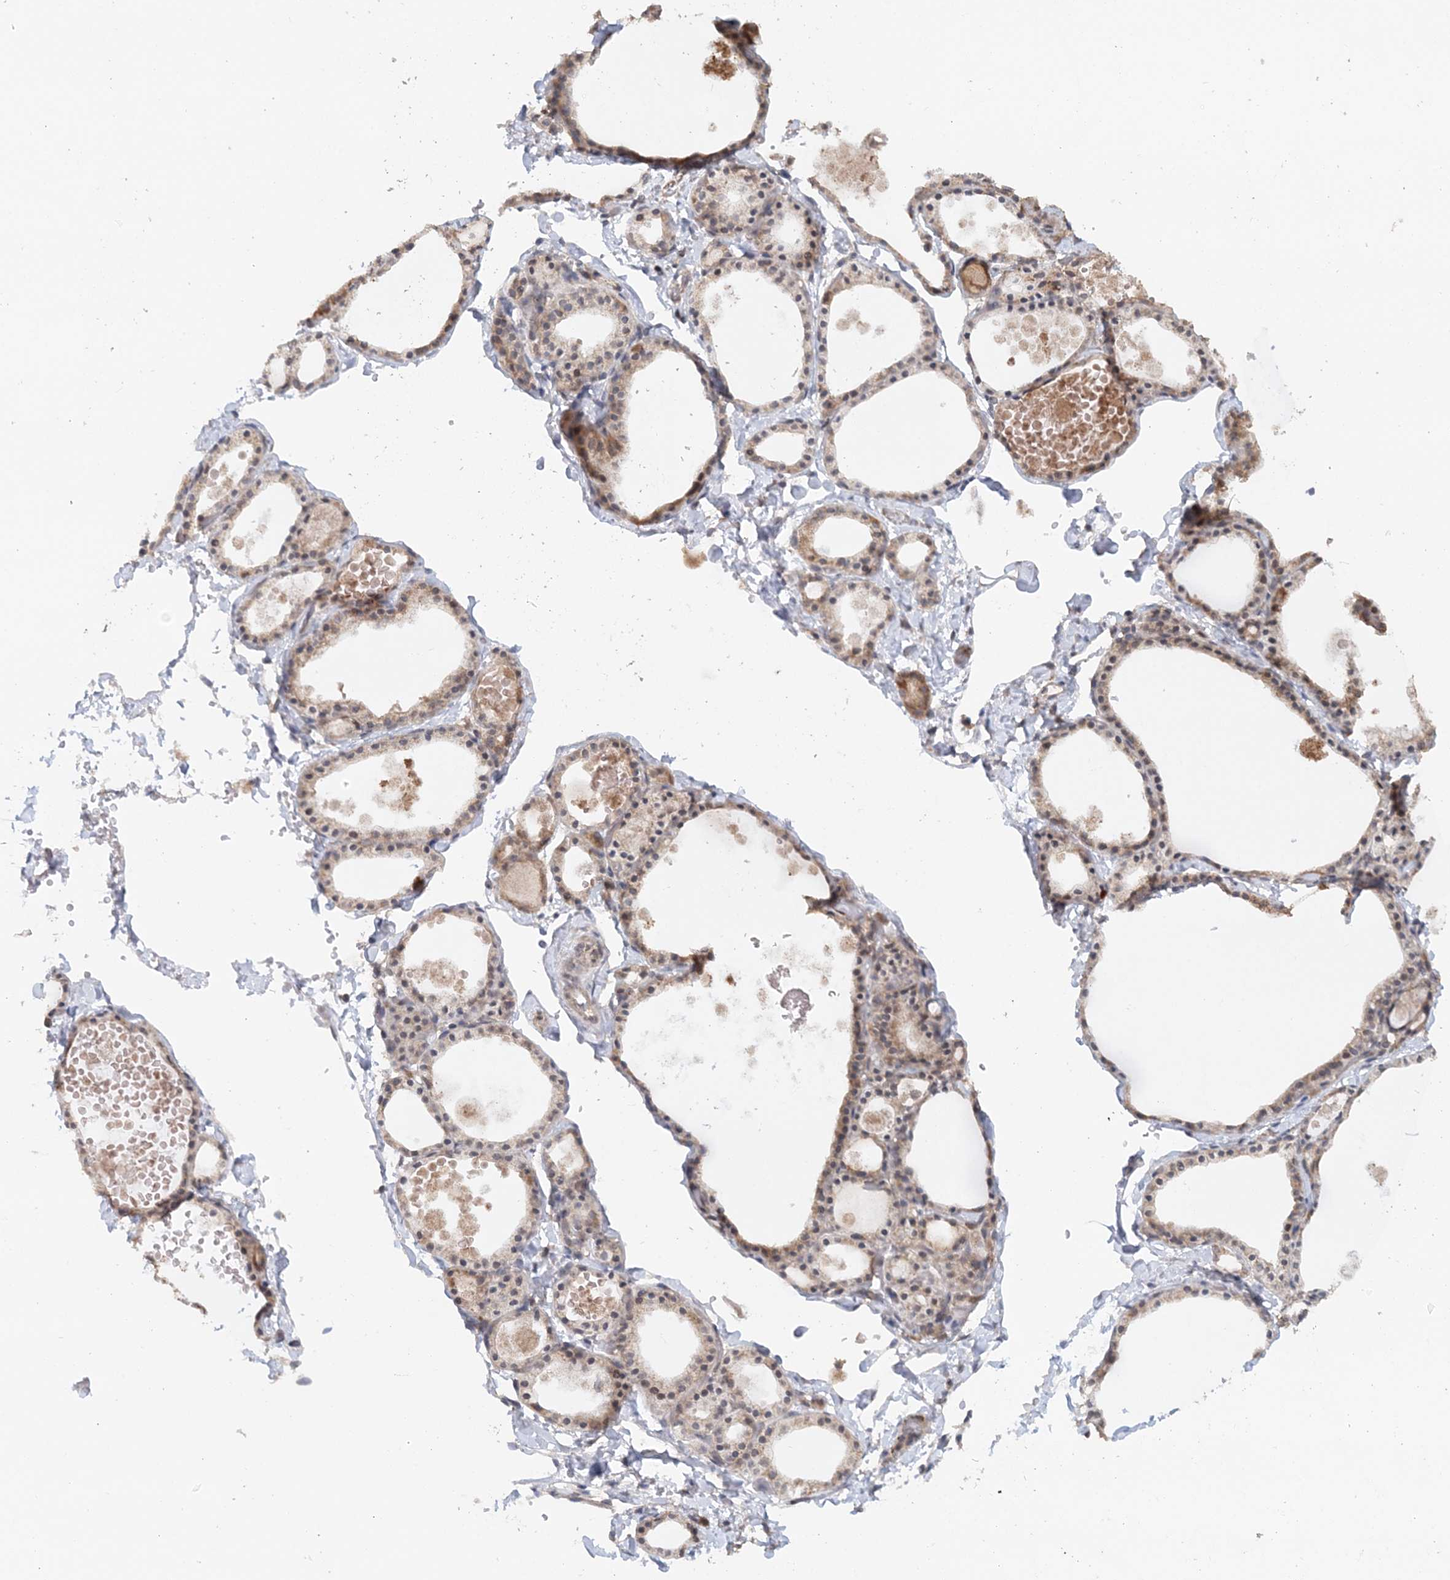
{"staining": {"intensity": "moderate", "quantity": ">75%", "location": "cytoplasmic/membranous,nuclear"}, "tissue": "thyroid gland", "cell_type": "Glandular cells", "image_type": "normal", "snomed": [{"axis": "morphology", "description": "Normal tissue, NOS"}, {"axis": "topography", "description": "Thyroid gland"}], "caption": "A histopathology image of human thyroid gland stained for a protein shows moderate cytoplasmic/membranous,nuclear brown staining in glandular cells.", "gene": "FBXO38", "patient": {"sex": "male", "age": 56}}